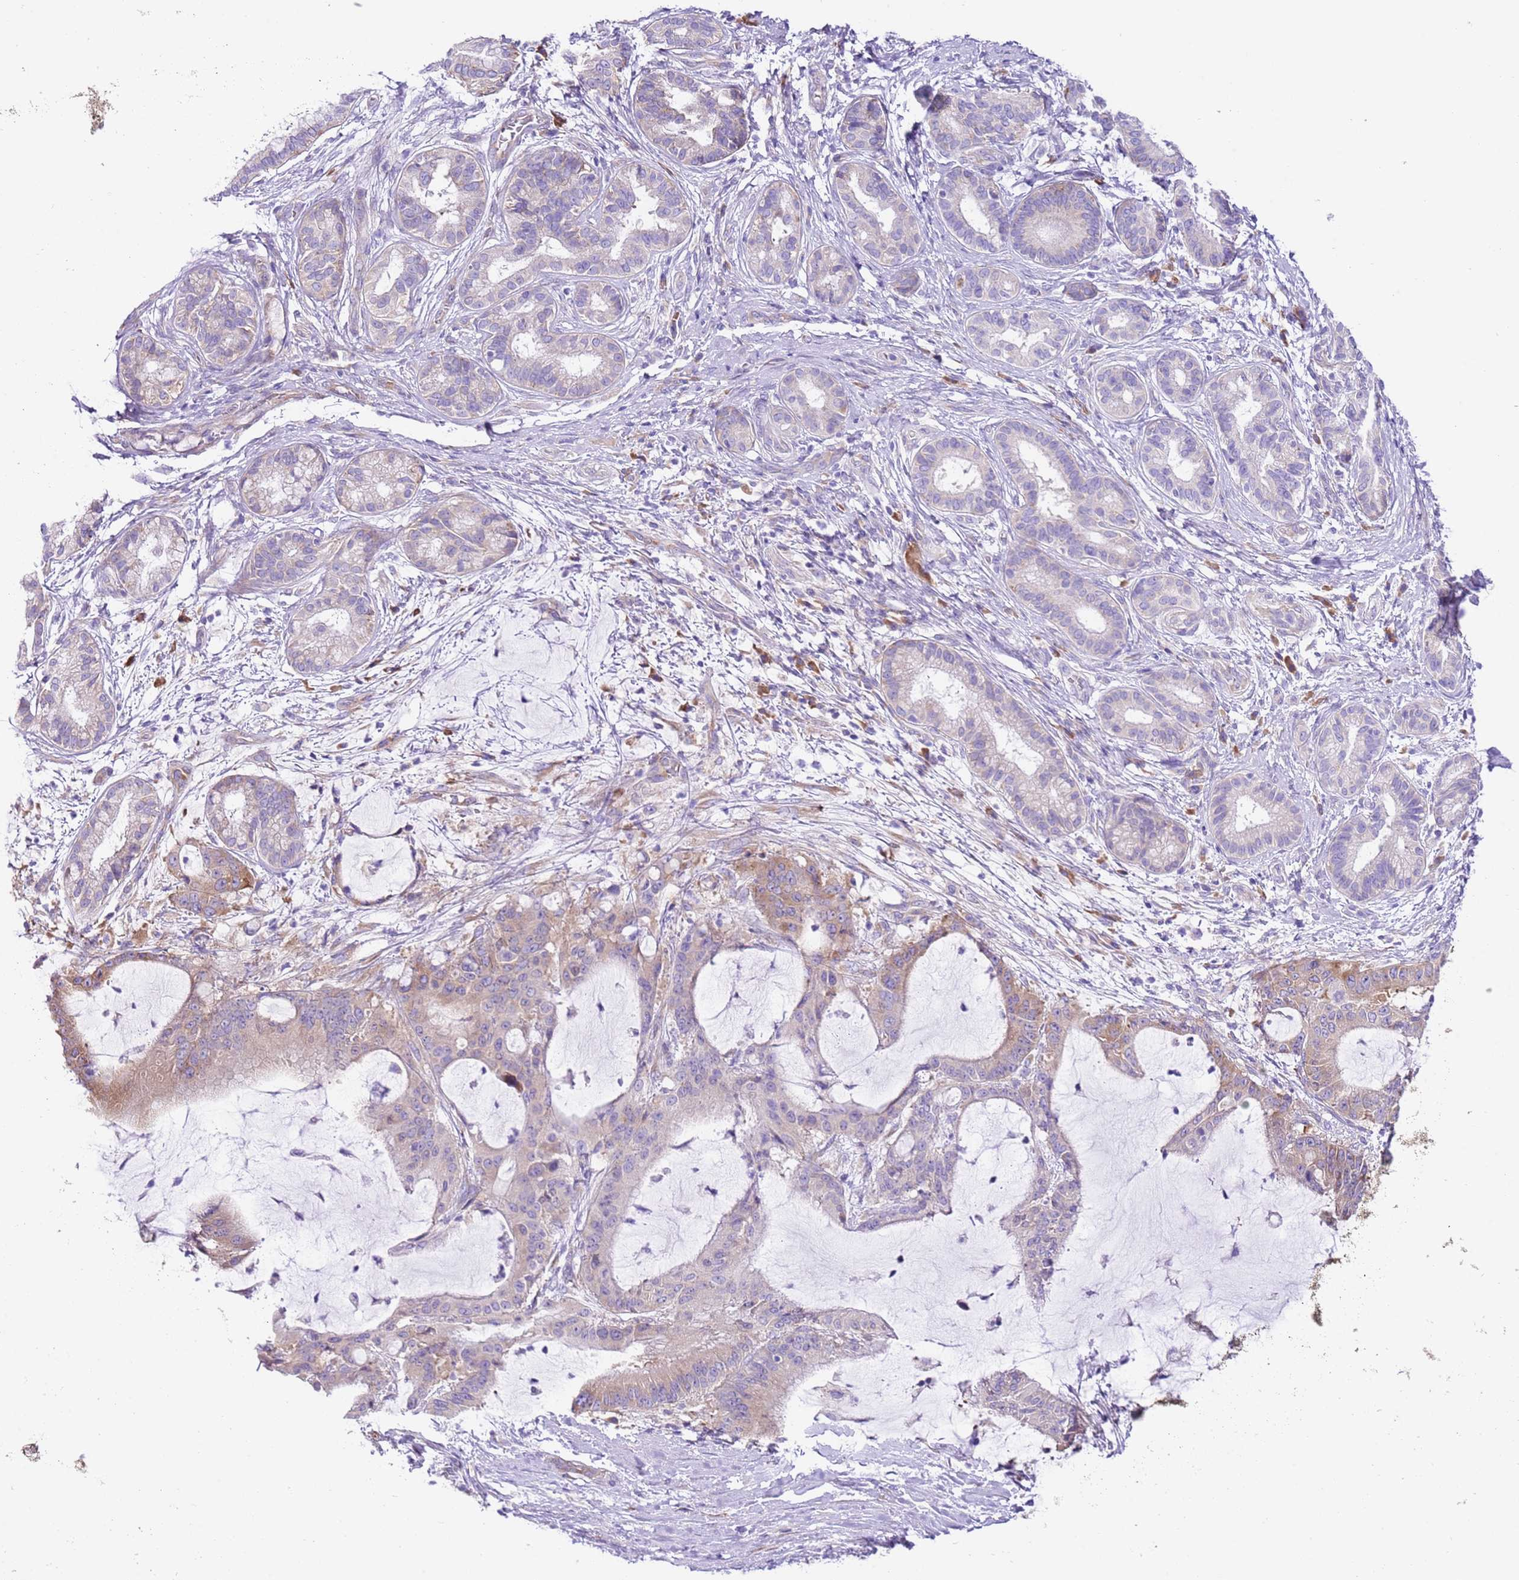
{"staining": {"intensity": "weak", "quantity": "<25%", "location": "cytoplasmic/membranous"}, "tissue": "liver cancer", "cell_type": "Tumor cells", "image_type": "cancer", "snomed": [{"axis": "morphology", "description": "Normal tissue, NOS"}, {"axis": "morphology", "description": "Cholangiocarcinoma"}, {"axis": "topography", "description": "Liver"}, {"axis": "topography", "description": "Peripheral nerve tissue"}], "caption": "Immunohistochemistry image of neoplastic tissue: human cholangiocarcinoma (liver) stained with DAB (3,3'-diaminobenzidine) displays no significant protein staining in tumor cells.", "gene": "RPS10", "patient": {"sex": "female", "age": 73}}